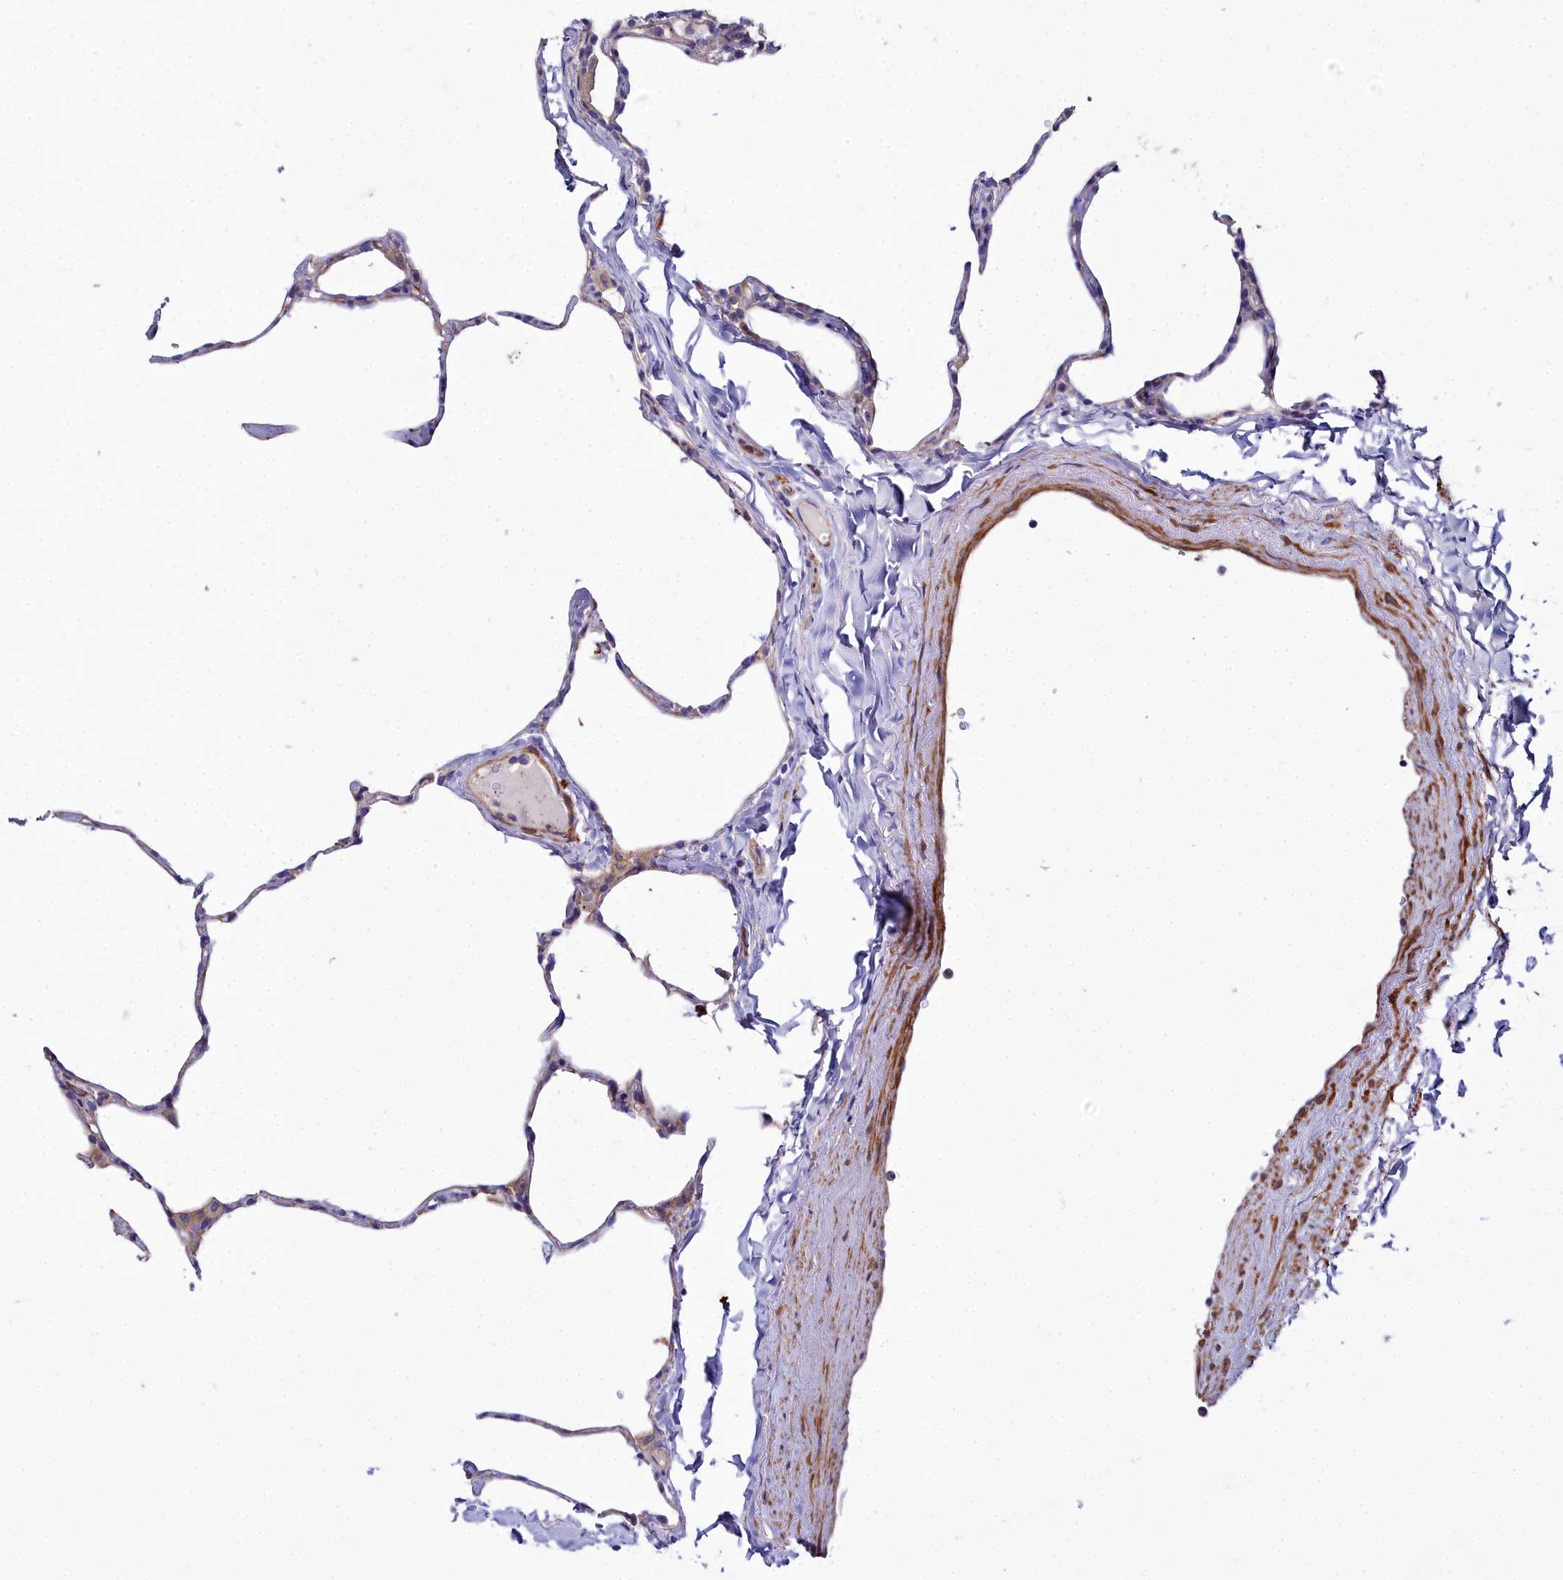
{"staining": {"intensity": "negative", "quantity": "none", "location": "none"}, "tissue": "lung", "cell_type": "Alveolar cells", "image_type": "normal", "snomed": [{"axis": "morphology", "description": "Normal tissue, NOS"}, {"axis": "topography", "description": "Lung"}], "caption": "Protein analysis of unremarkable lung demonstrates no significant expression in alveolar cells.", "gene": "FADS3", "patient": {"sex": "male", "age": 65}}